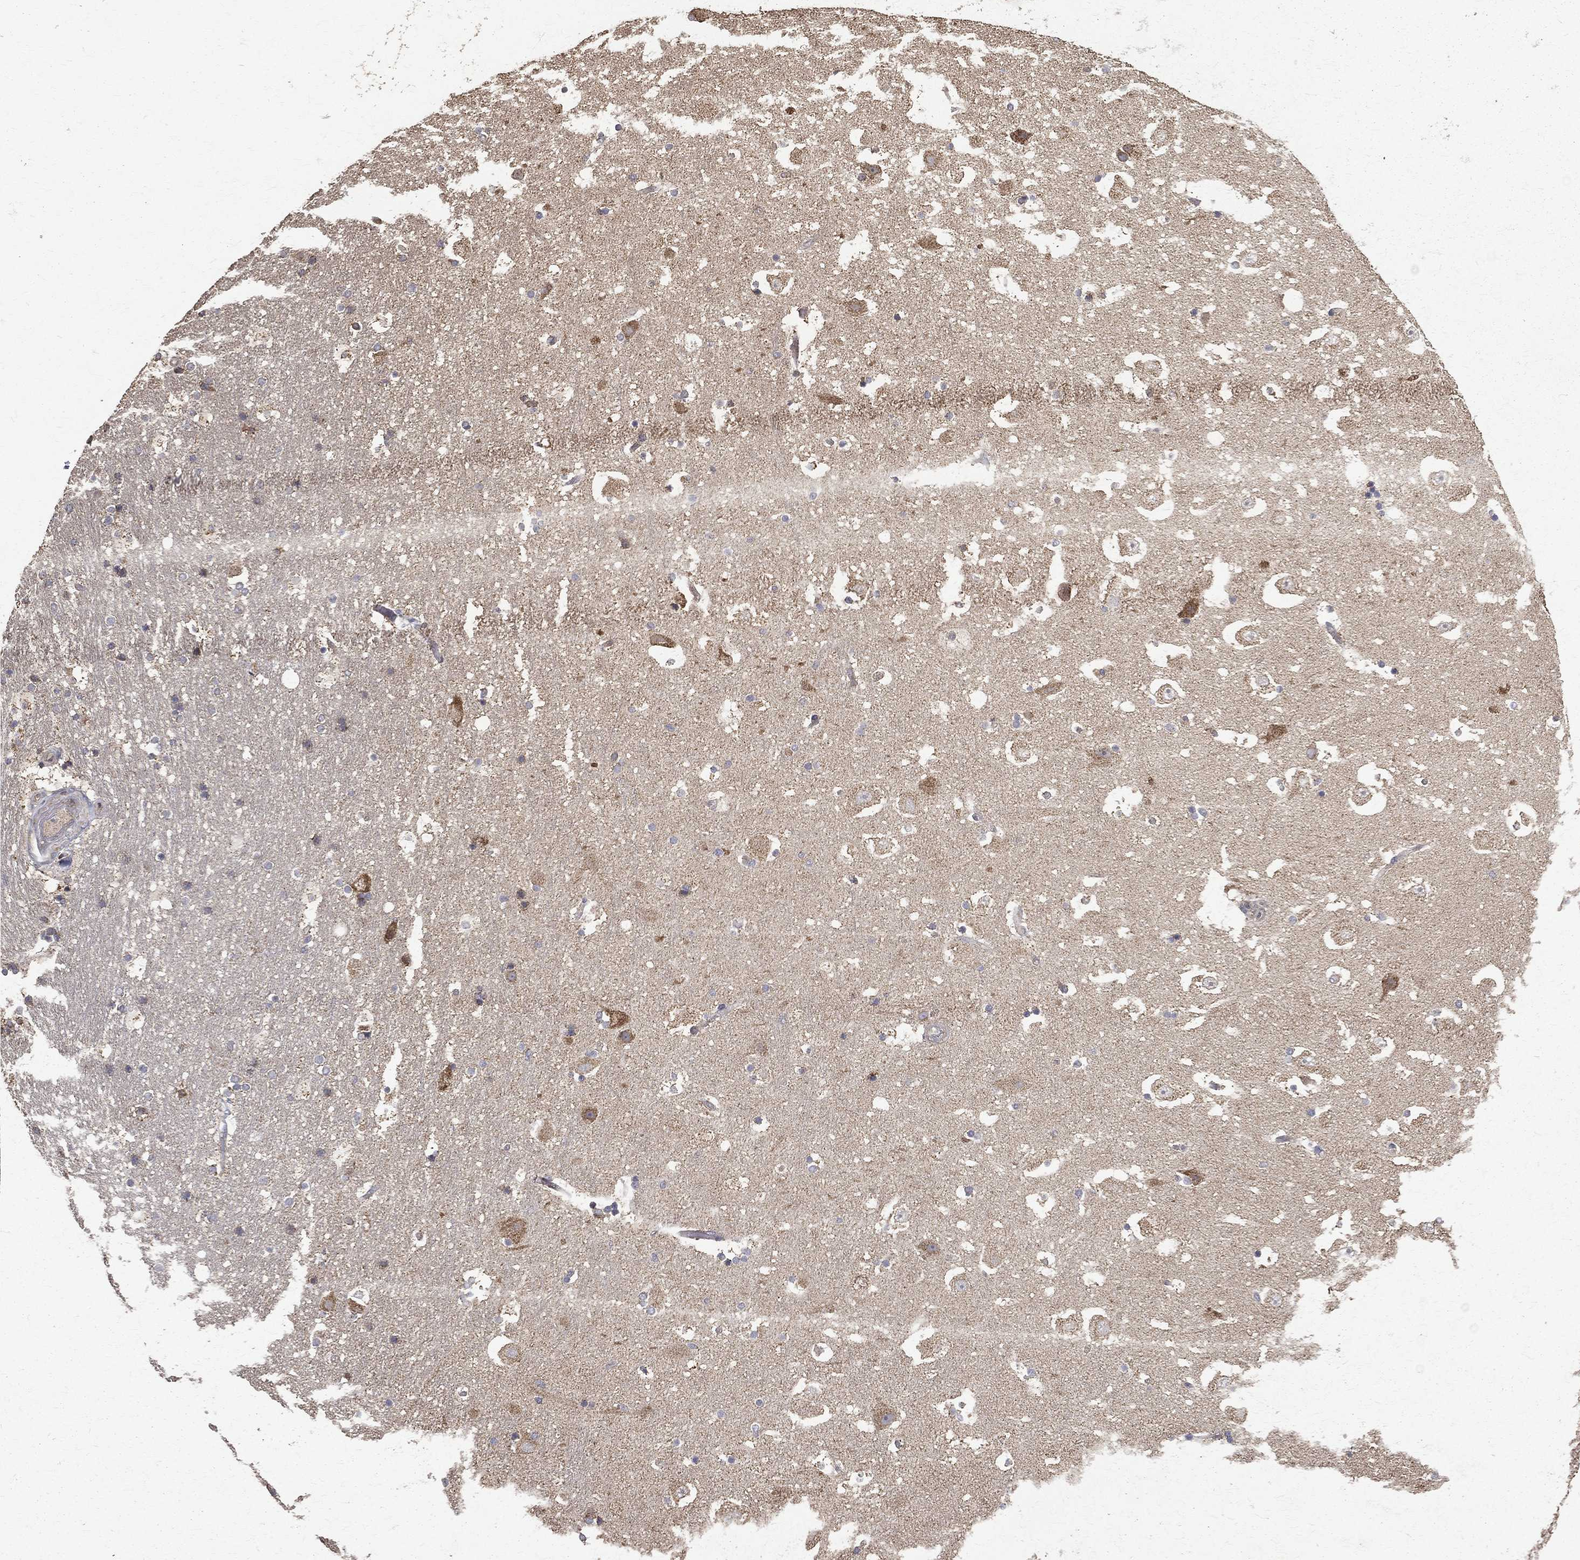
{"staining": {"intensity": "negative", "quantity": "none", "location": "none"}, "tissue": "hippocampus", "cell_type": "Glial cells", "image_type": "normal", "snomed": [{"axis": "morphology", "description": "Normal tissue, NOS"}, {"axis": "topography", "description": "Hippocampus"}], "caption": "Immunohistochemistry photomicrograph of unremarkable hippocampus: hippocampus stained with DAB (3,3'-diaminobenzidine) exhibits no significant protein staining in glial cells. The staining was performed using DAB (3,3'-diaminobenzidine) to visualize the protein expression in brown, while the nuclei were stained in blue with hematoxylin (Magnification: 20x).", "gene": "RPGR", "patient": {"sex": "male", "age": 51}}